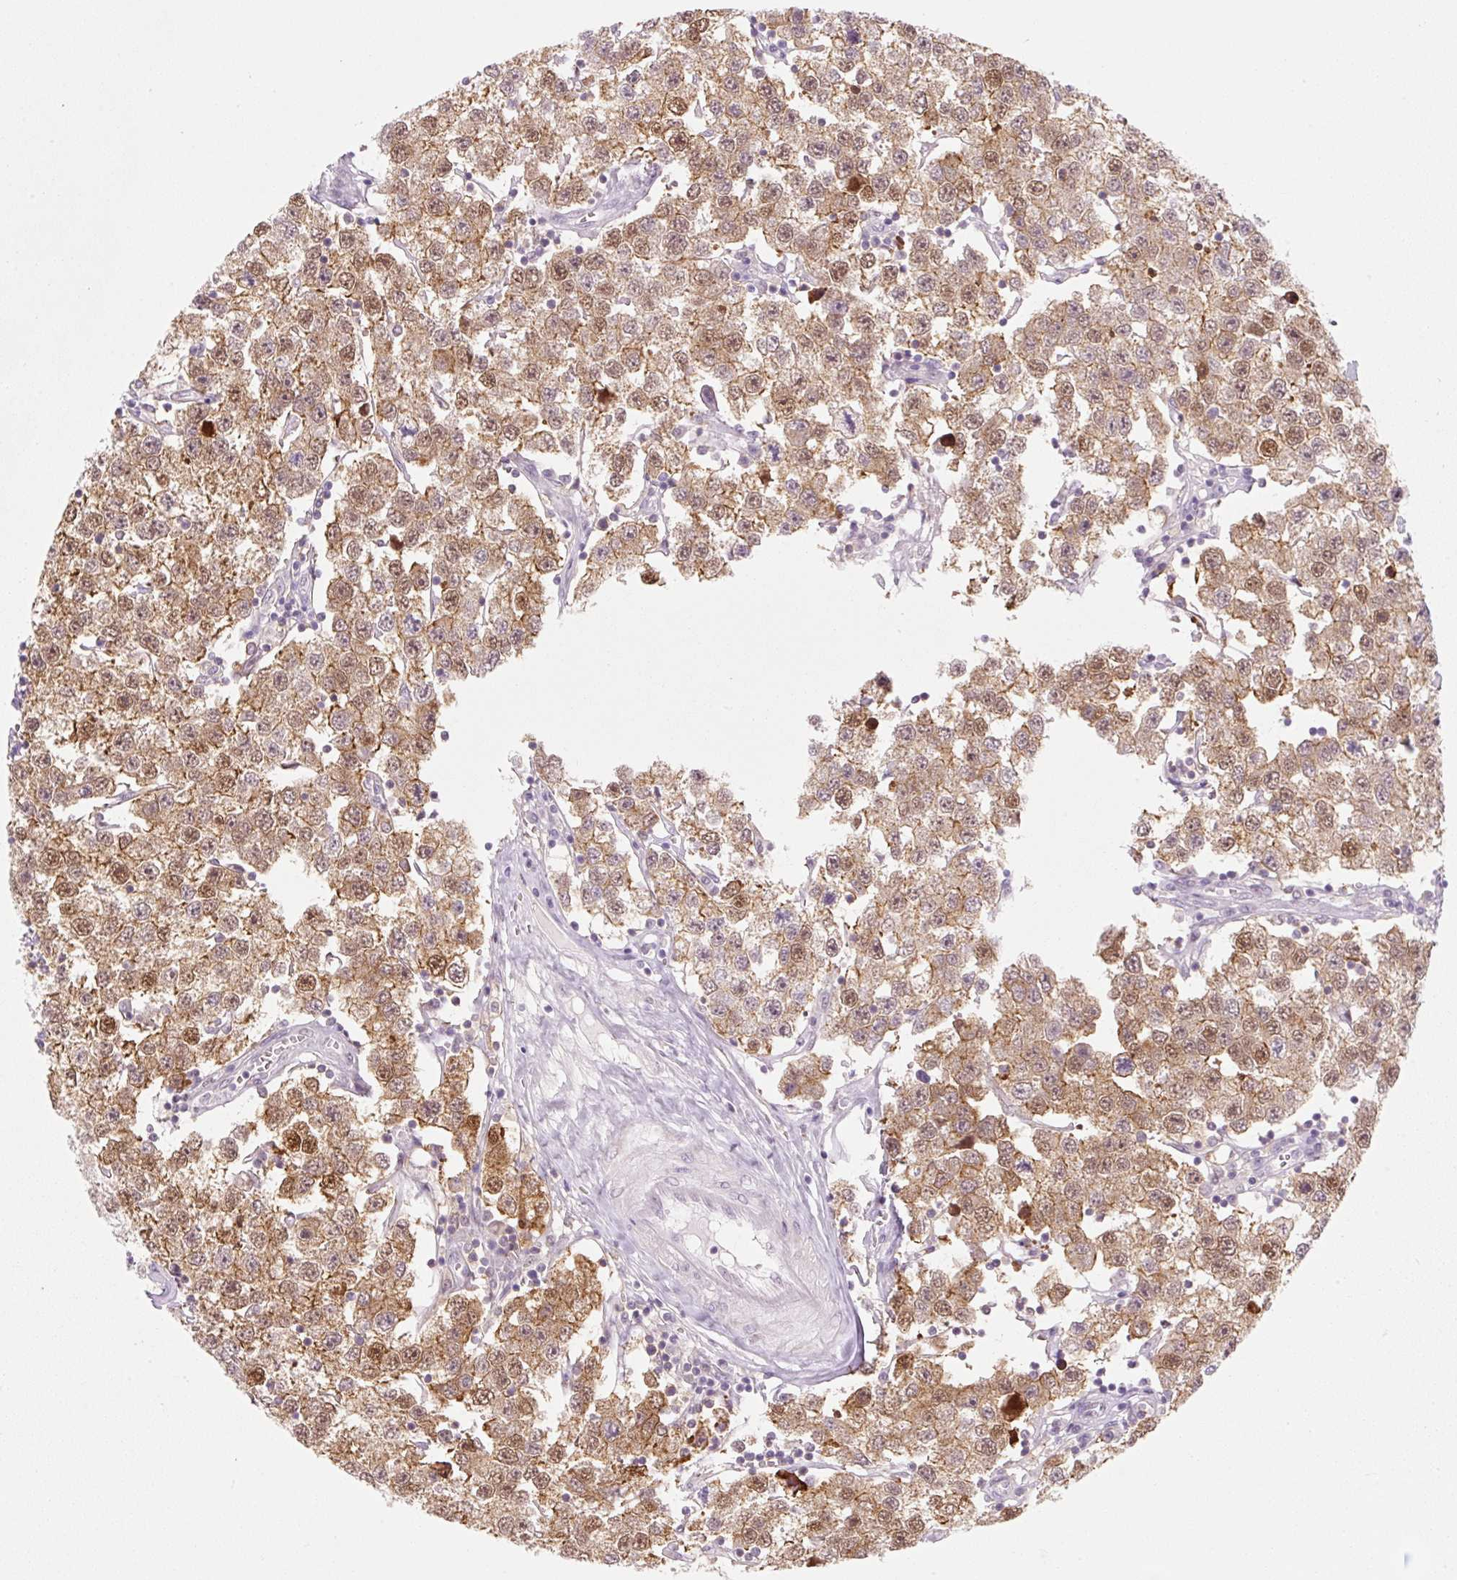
{"staining": {"intensity": "moderate", "quantity": ">75%", "location": "cytoplasmic/membranous,nuclear"}, "tissue": "testis cancer", "cell_type": "Tumor cells", "image_type": "cancer", "snomed": [{"axis": "morphology", "description": "Seminoma, NOS"}, {"axis": "topography", "description": "Testis"}], "caption": "This is an image of immunohistochemistry (IHC) staining of seminoma (testis), which shows moderate positivity in the cytoplasmic/membranous and nuclear of tumor cells.", "gene": "SYNE3", "patient": {"sex": "male", "age": 34}}